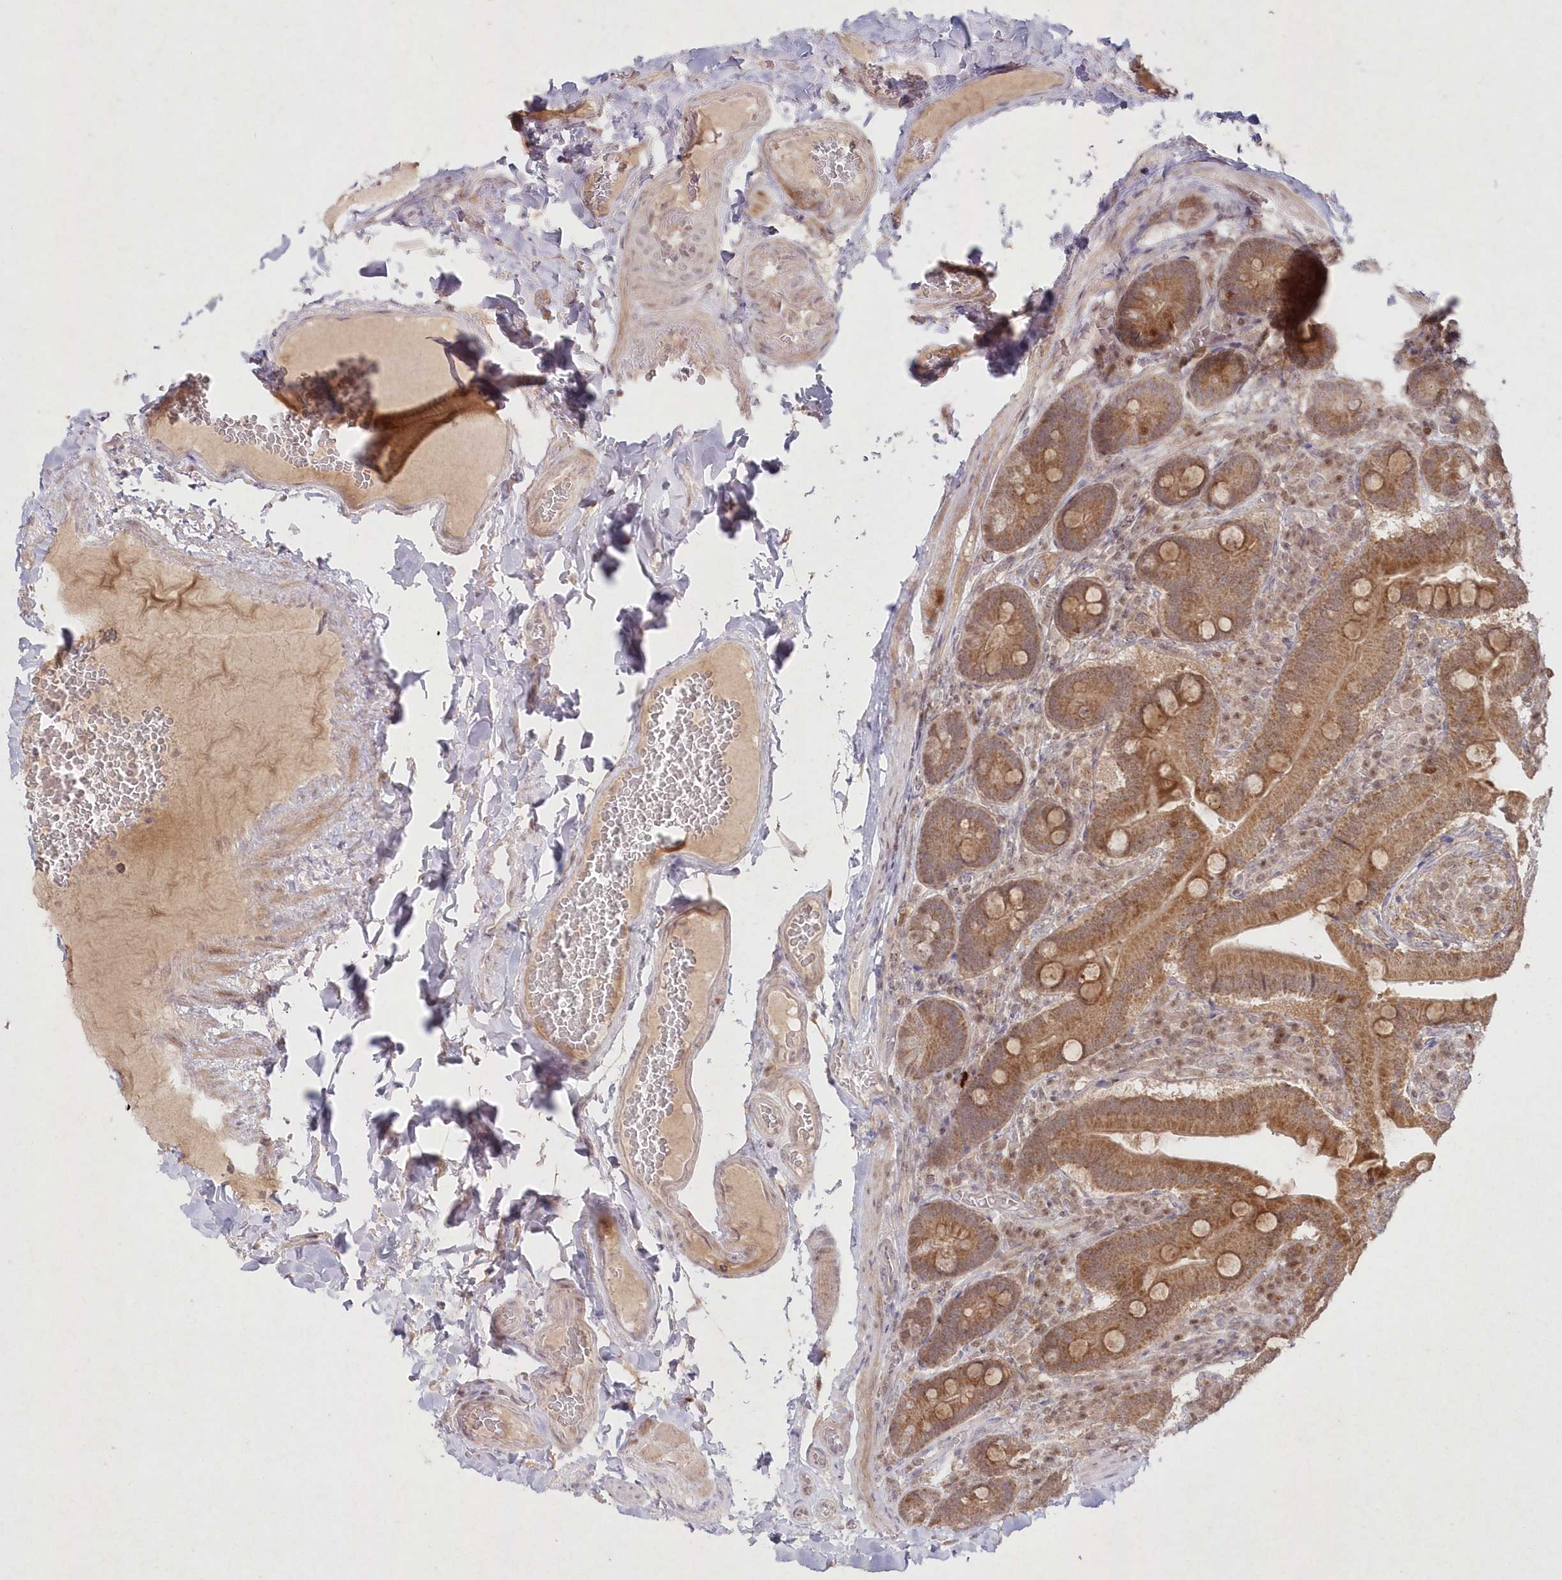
{"staining": {"intensity": "moderate", "quantity": ">75%", "location": "cytoplasmic/membranous,nuclear"}, "tissue": "duodenum", "cell_type": "Glandular cells", "image_type": "normal", "snomed": [{"axis": "morphology", "description": "Normal tissue, NOS"}, {"axis": "topography", "description": "Duodenum"}], "caption": "Immunohistochemistry (IHC) of benign human duodenum exhibits medium levels of moderate cytoplasmic/membranous,nuclear positivity in approximately >75% of glandular cells.", "gene": "ASCC1", "patient": {"sex": "female", "age": 62}}